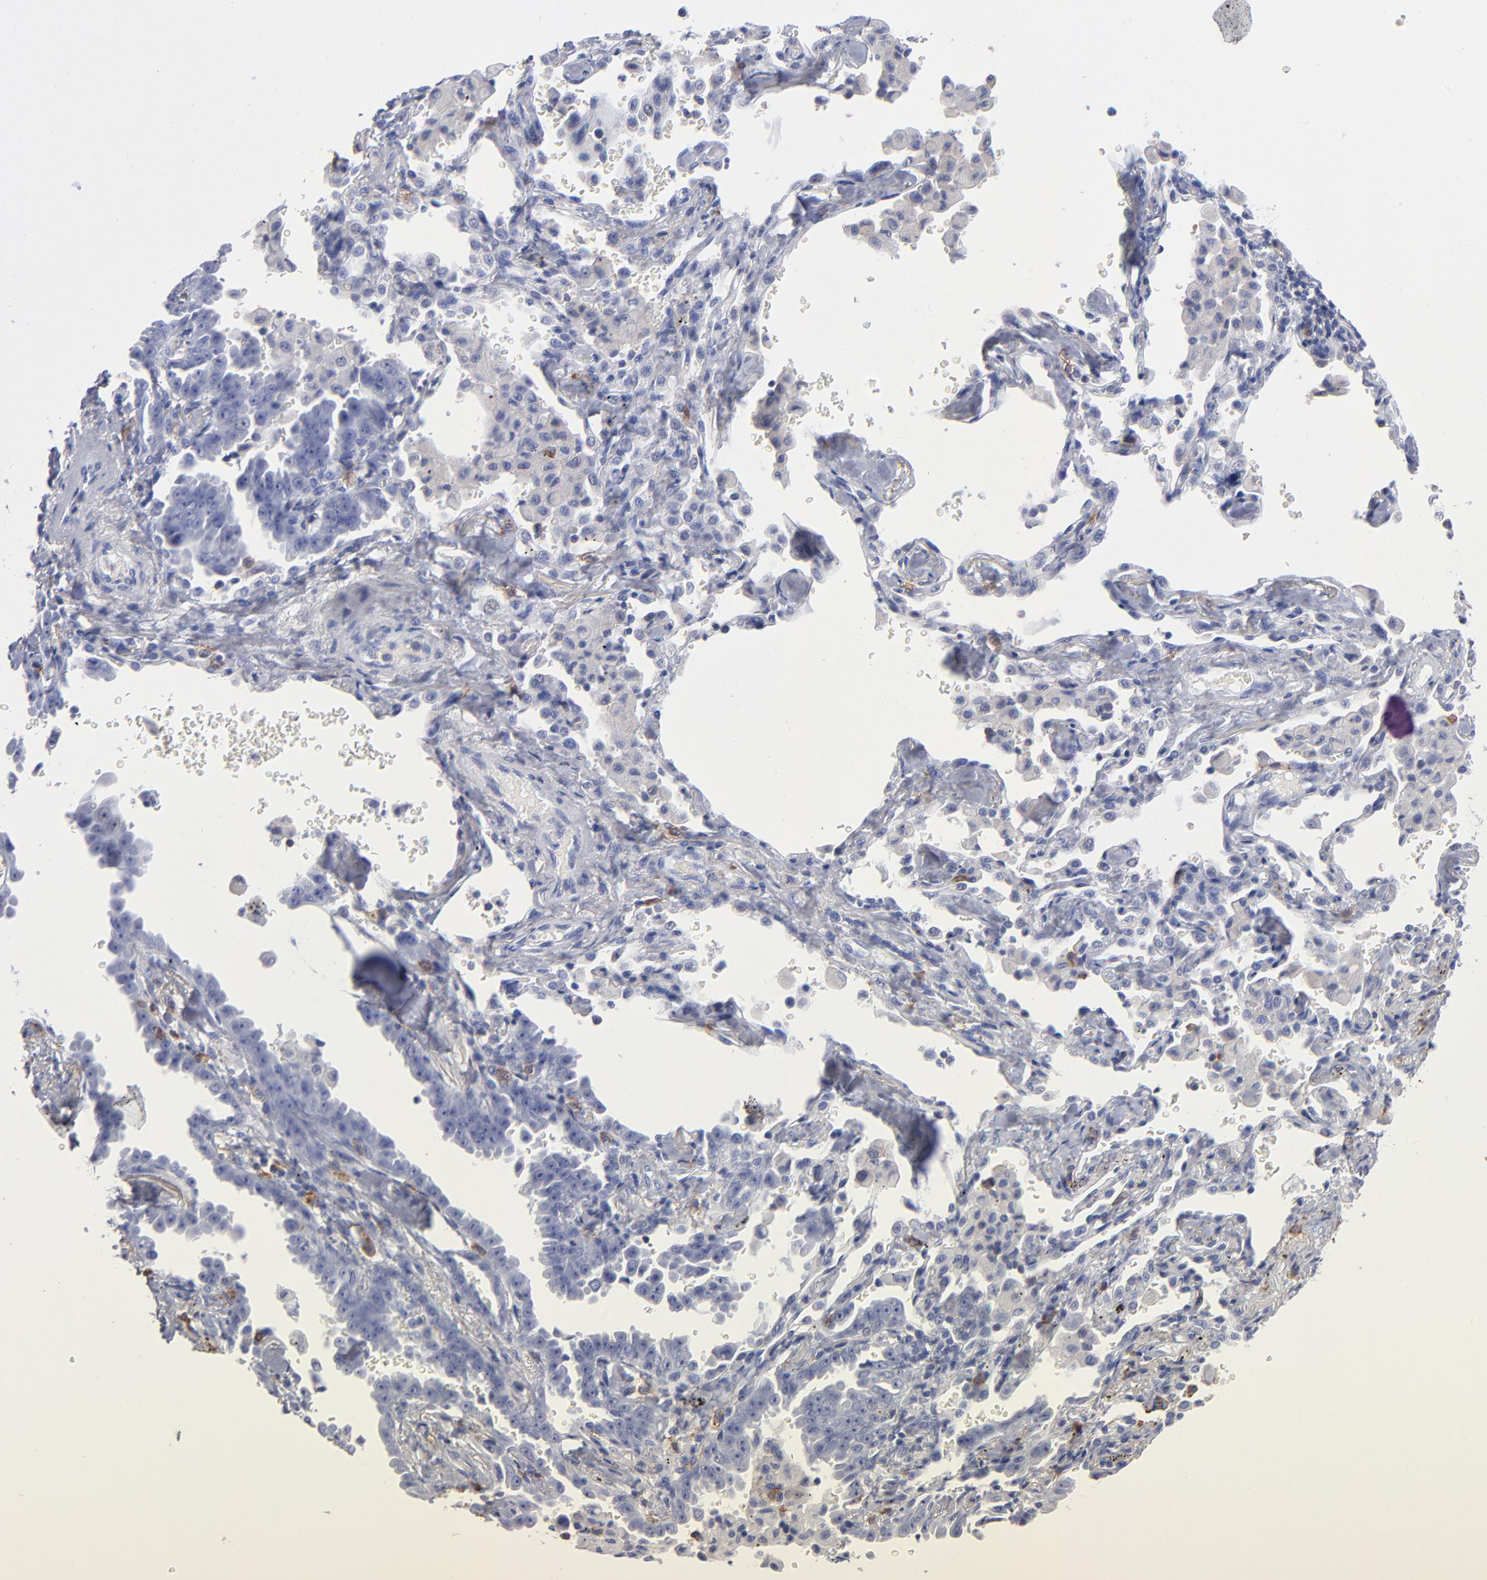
{"staining": {"intensity": "negative", "quantity": "none", "location": "none"}, "tissue": "lung cancer", "cell_type": "Tumor cells", "image_type": "cancer", "snomed": [{"axis": "morphology", "description": "Adenocarcinoma, NOS"}, {"axis": "topography", "description": "Lung"}], "caption": "There is no significant positivity in tumor cells of lung cancer (adenocarcinoma). Brightfield microscopy of immunohistochemistry stained with DAB (brown) and hematoxylin (blue), captured at high magnification.", "gene": "LAT2", "patient": {"sex": "female", "age": 64}}